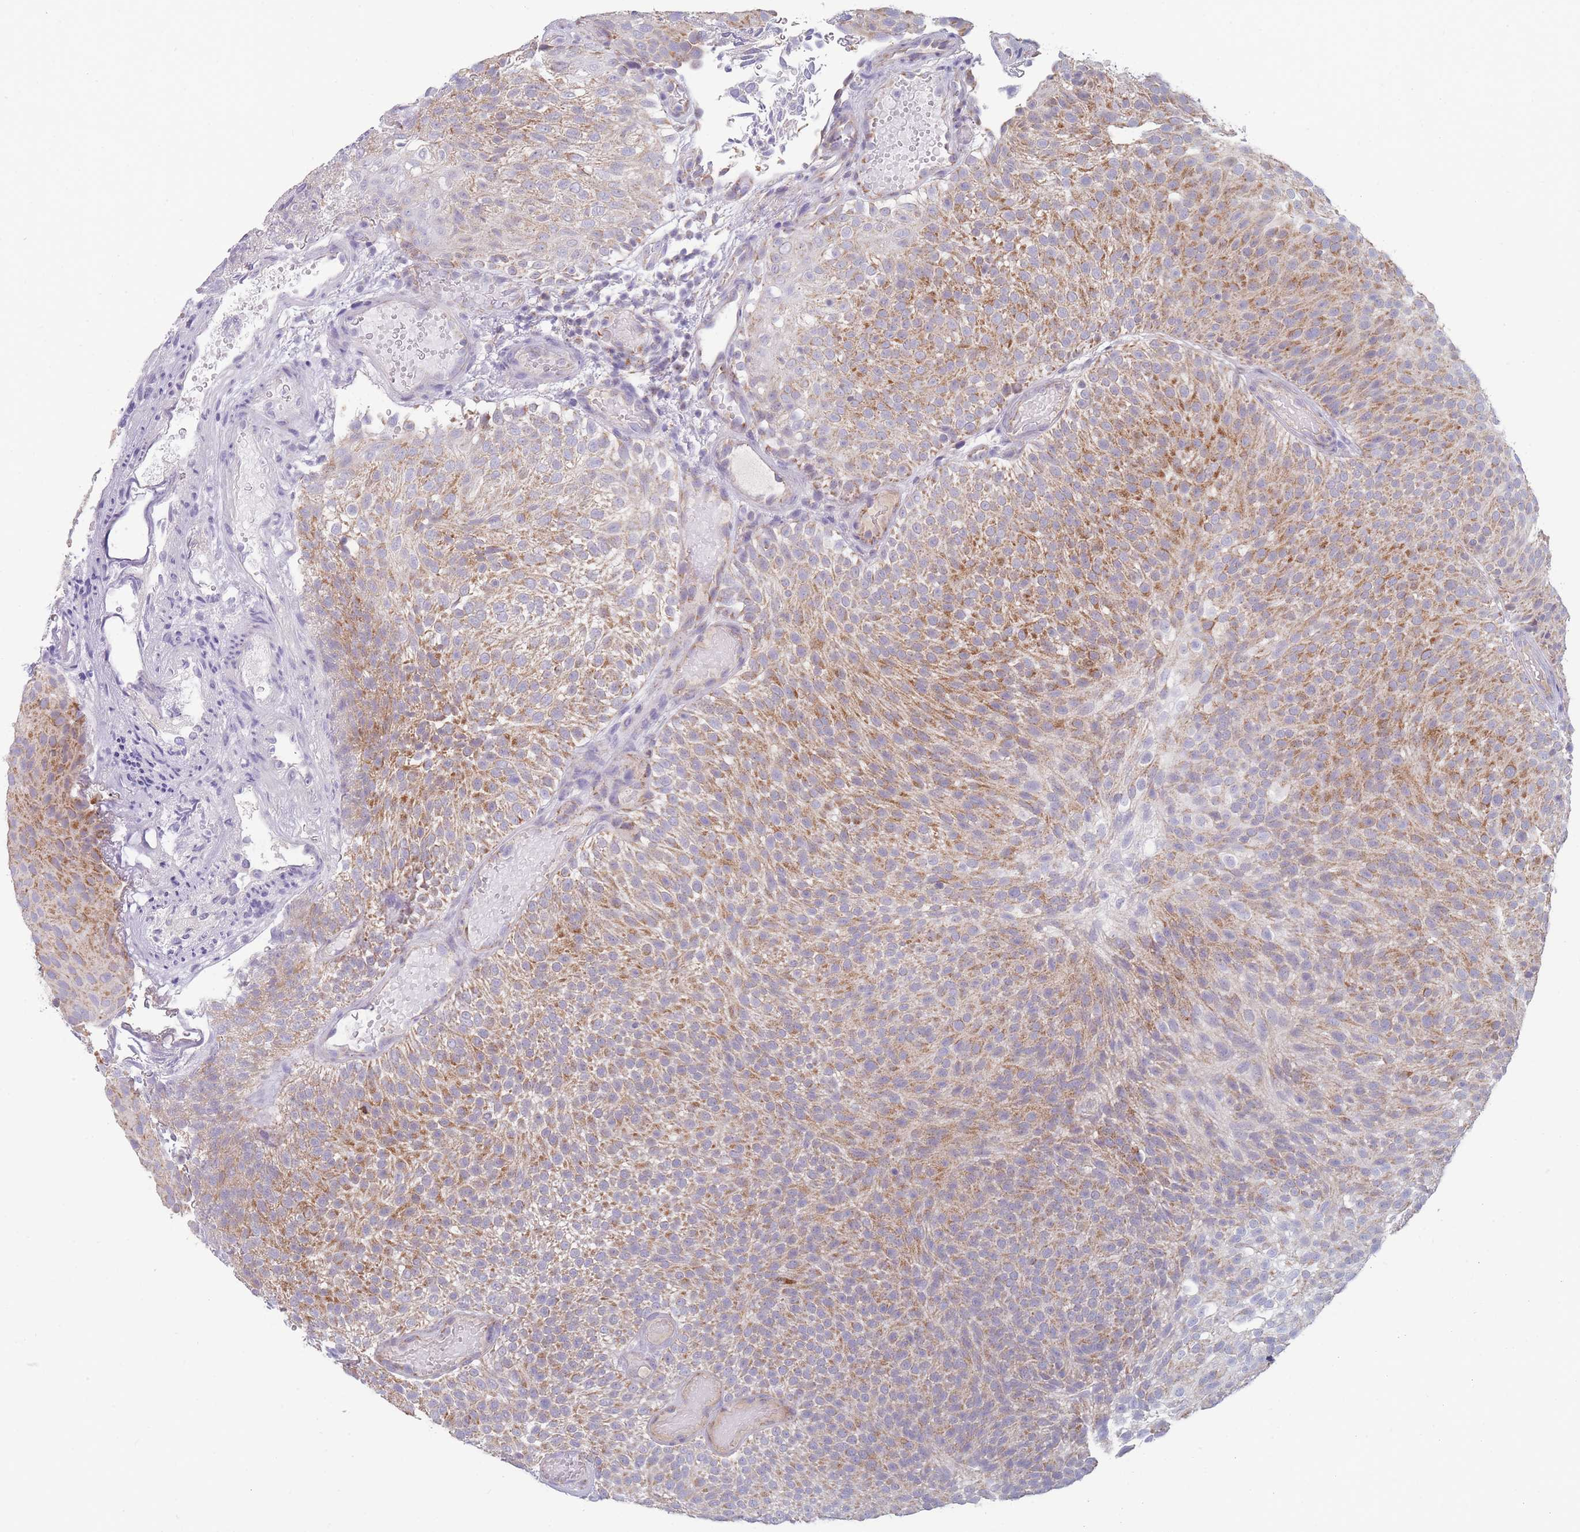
{"staining": {"intensity": "moderate", "quantity": "25%-75%", "location": "cytoplasmic/membranous"}, "tissue": "urothelial cancer", "cell_type": "Tumor cells", "image_type": "cancer", "snomed": [{"axis": "morphology", "description": "Urothelial carcinoma, Low grade"}, {"axis": "topography", "description": "Urinary bladder"}], "caption": "Protein positivity by IHC reveals moderate cytoplasmic/membranous expression in about 25%-75% of tumor cells in urothelial cancer. The staining was performed using DAB, with brown indicating positive protein expression. Nuclei are stained blue with hematoxylin.", "gene": "MRPS14", "patient": {"sex": "male", "age": 78}}